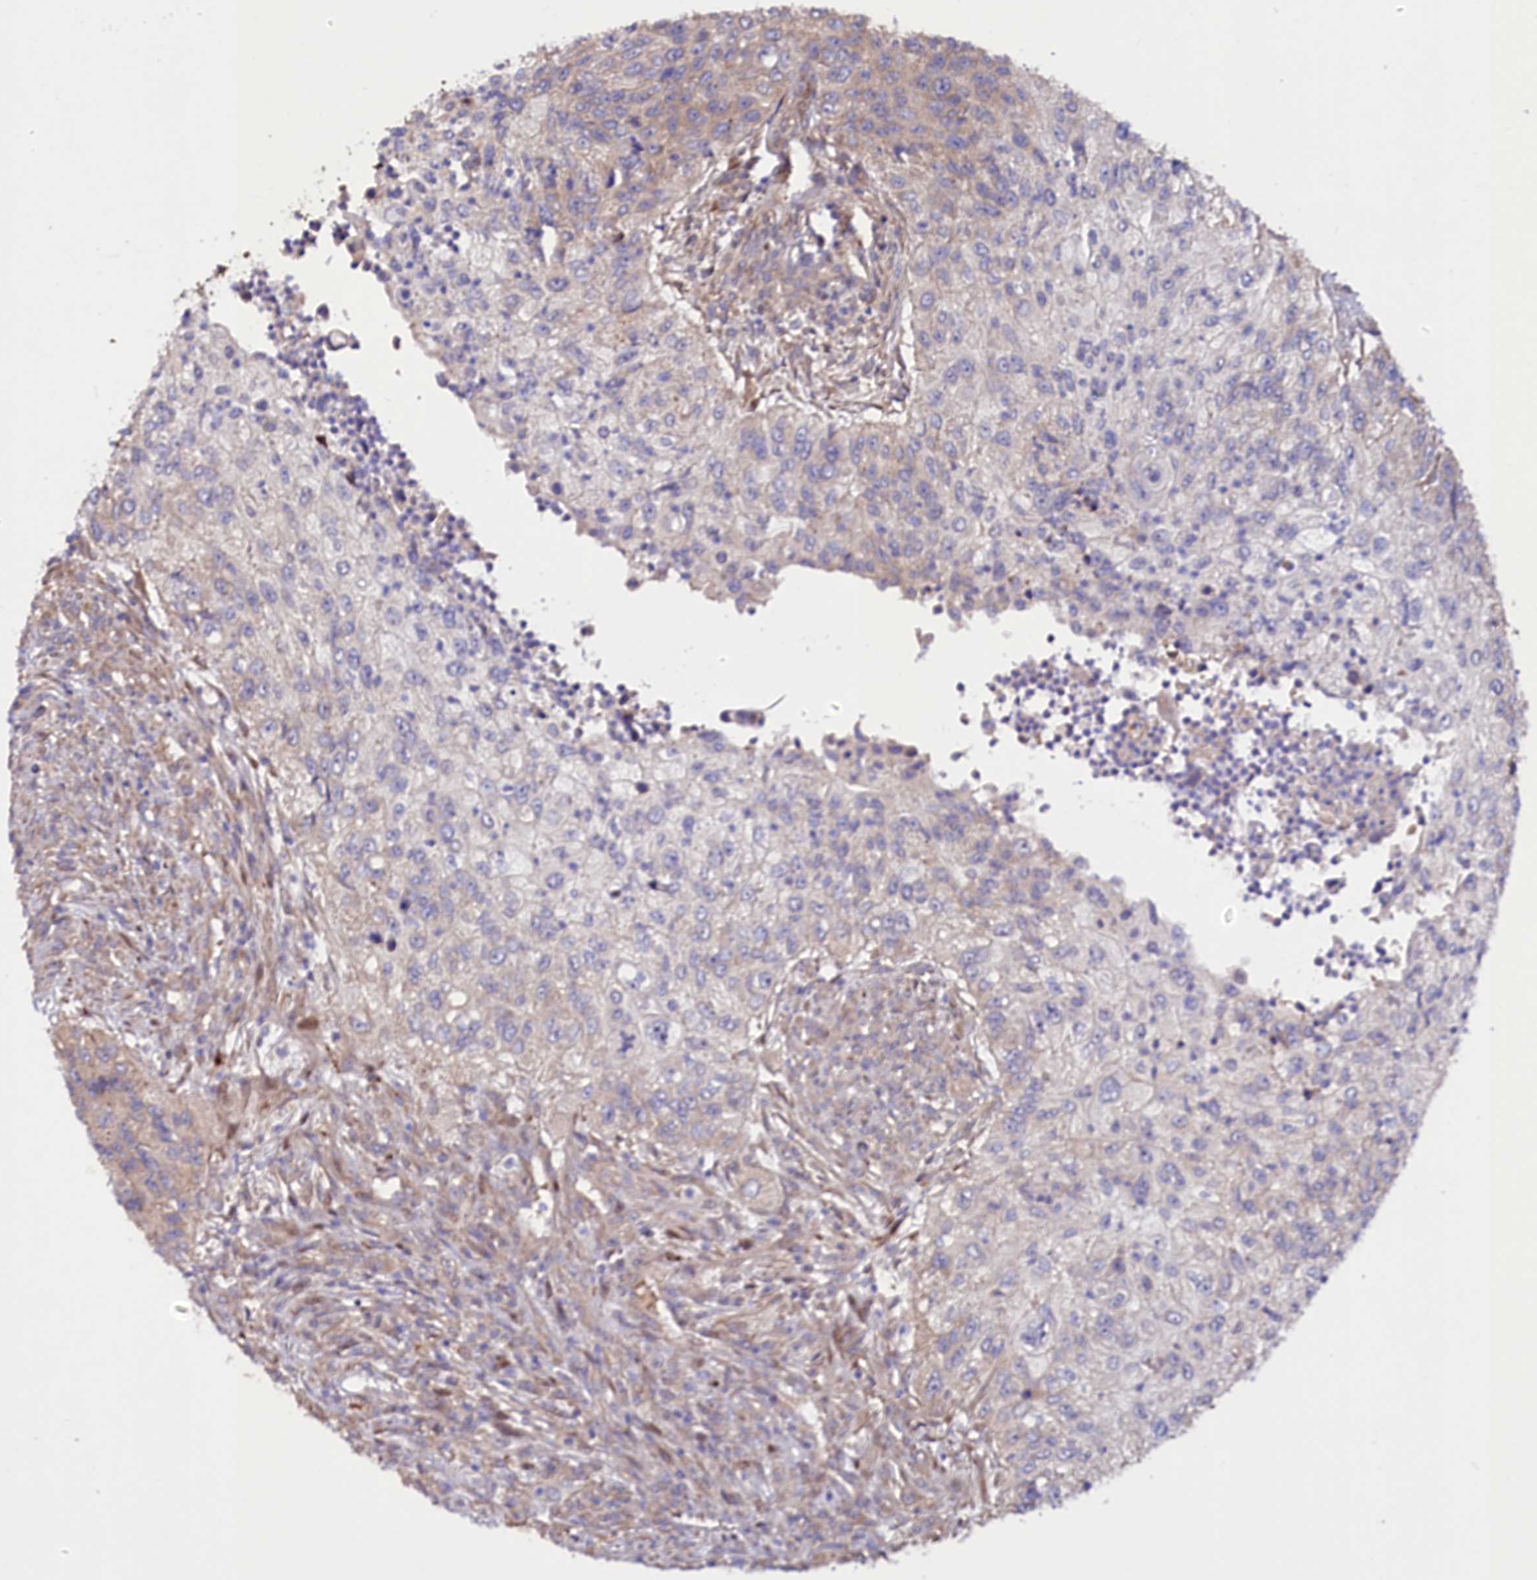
{"staining": {"intensity": "weak", "quantity": "<25%", "location": "cytoplasmic/membranous"}, "tissue": "urothelial cancer", "cell_type": "Tumor cells", "image_type": "cancer", "snomed": [{"axis": "morphology", "description": "Urothelial carcinoma, High grade"}, {"axis": "topography", "description": "Urinary bladder"}], "caption": "Tumor cells show no significant protein positivity in urothelial carcinoma (high-grade).", "gene": "PDZRN3", "patient": {"sex": "female", "age": 60}}